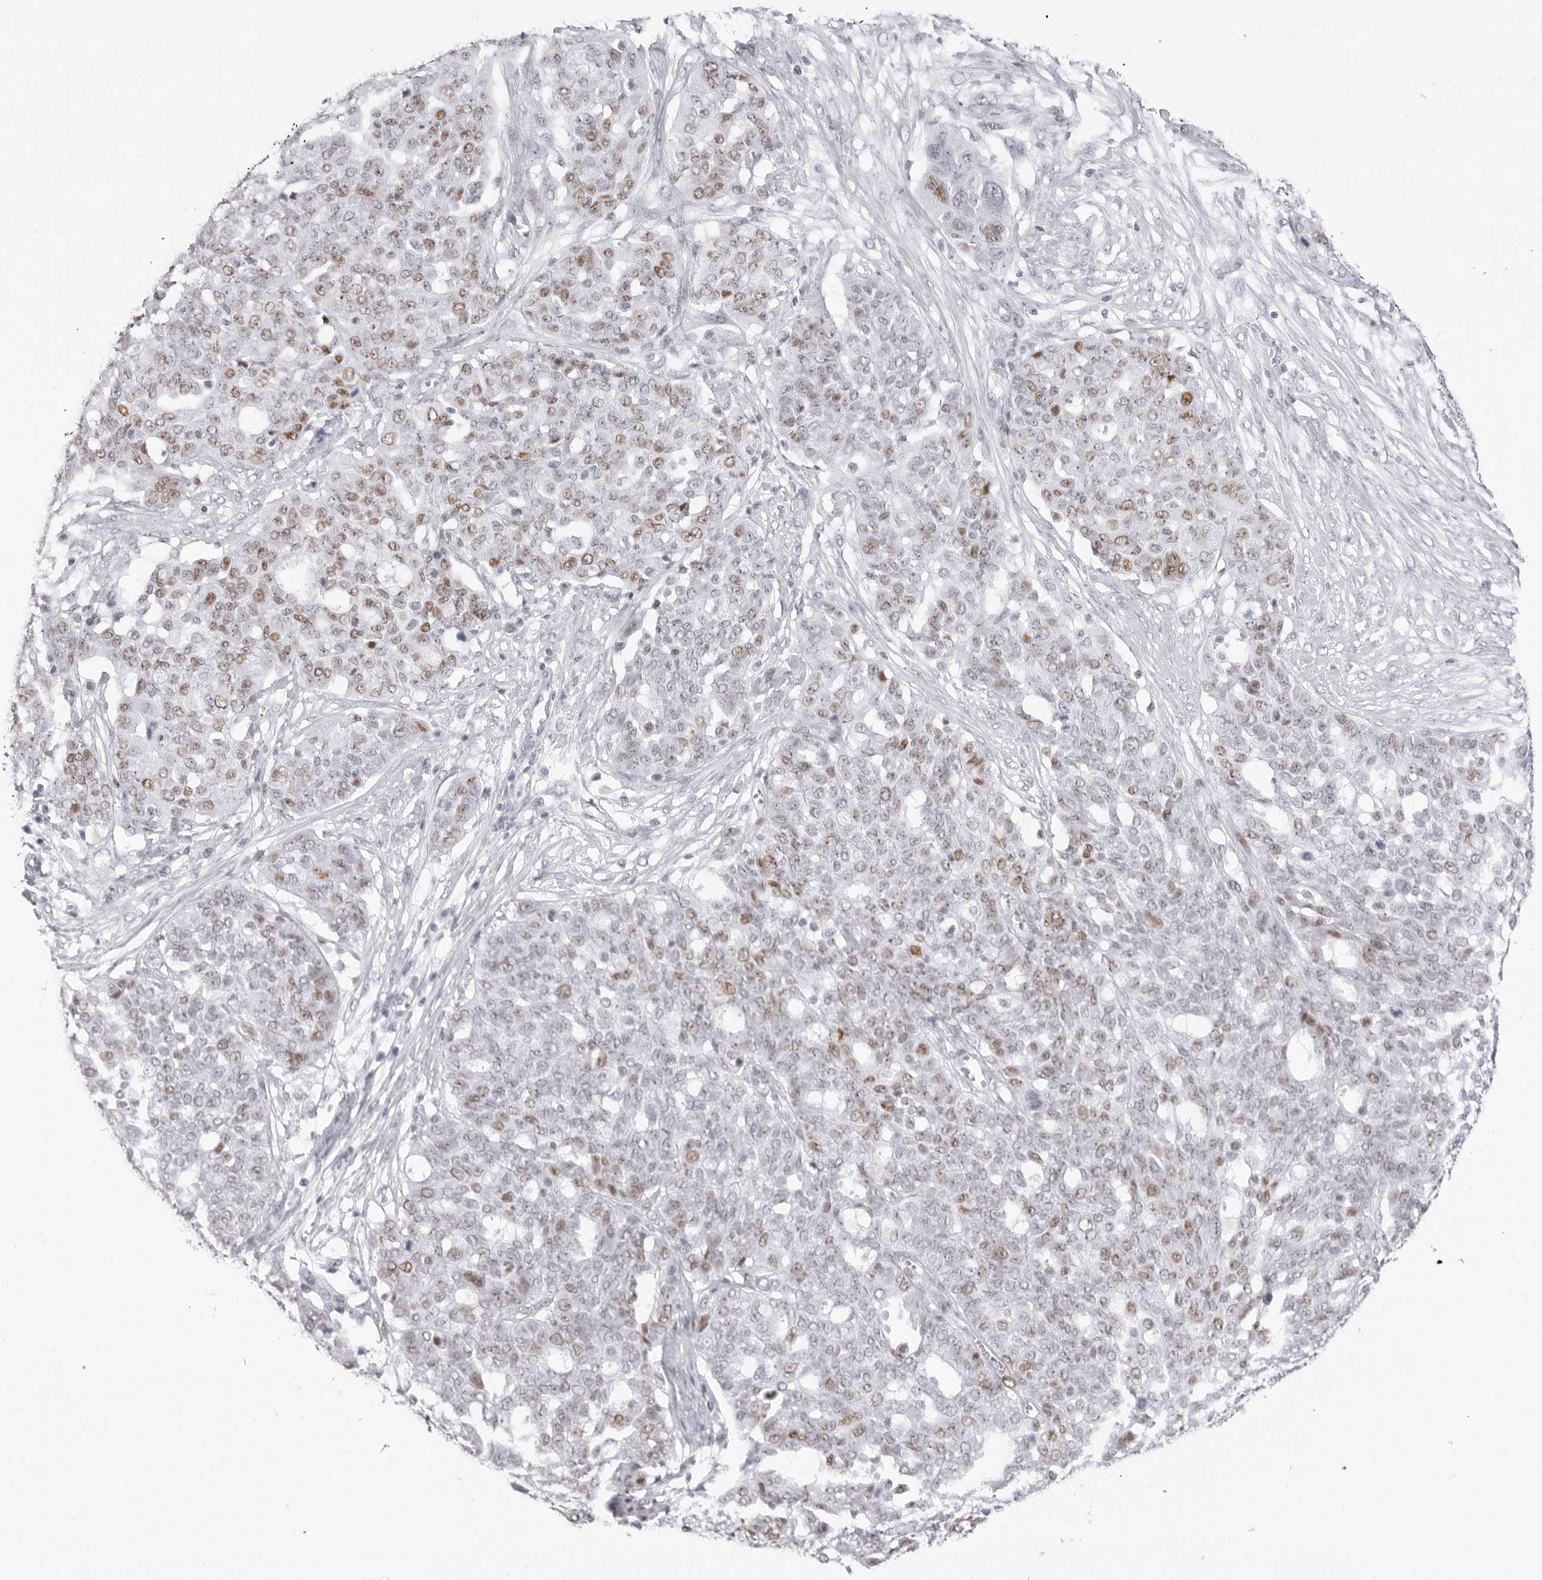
{"staining": {"intensity": "moderate", "quantity": "25%-75%", "location": "nuclear"}, "tissue": "ovarian cancer", "cell_type": "Tumor cells", "image_type": "cancer", "snomed": [{"axis": "morphology", "description": "Cystadenocarcinoma, serous, NOS"}, {"axis": "topography", "description": "Soft tissue"}, {"axis": "topography", "description": "Ovary"}], "caption": "Ovarian cancer tissue reveals moderate nuclear staining in approximately 25%-75% of tumor cells", "gene": "NASP", "patient": {"sex": "female", "age": 57}}